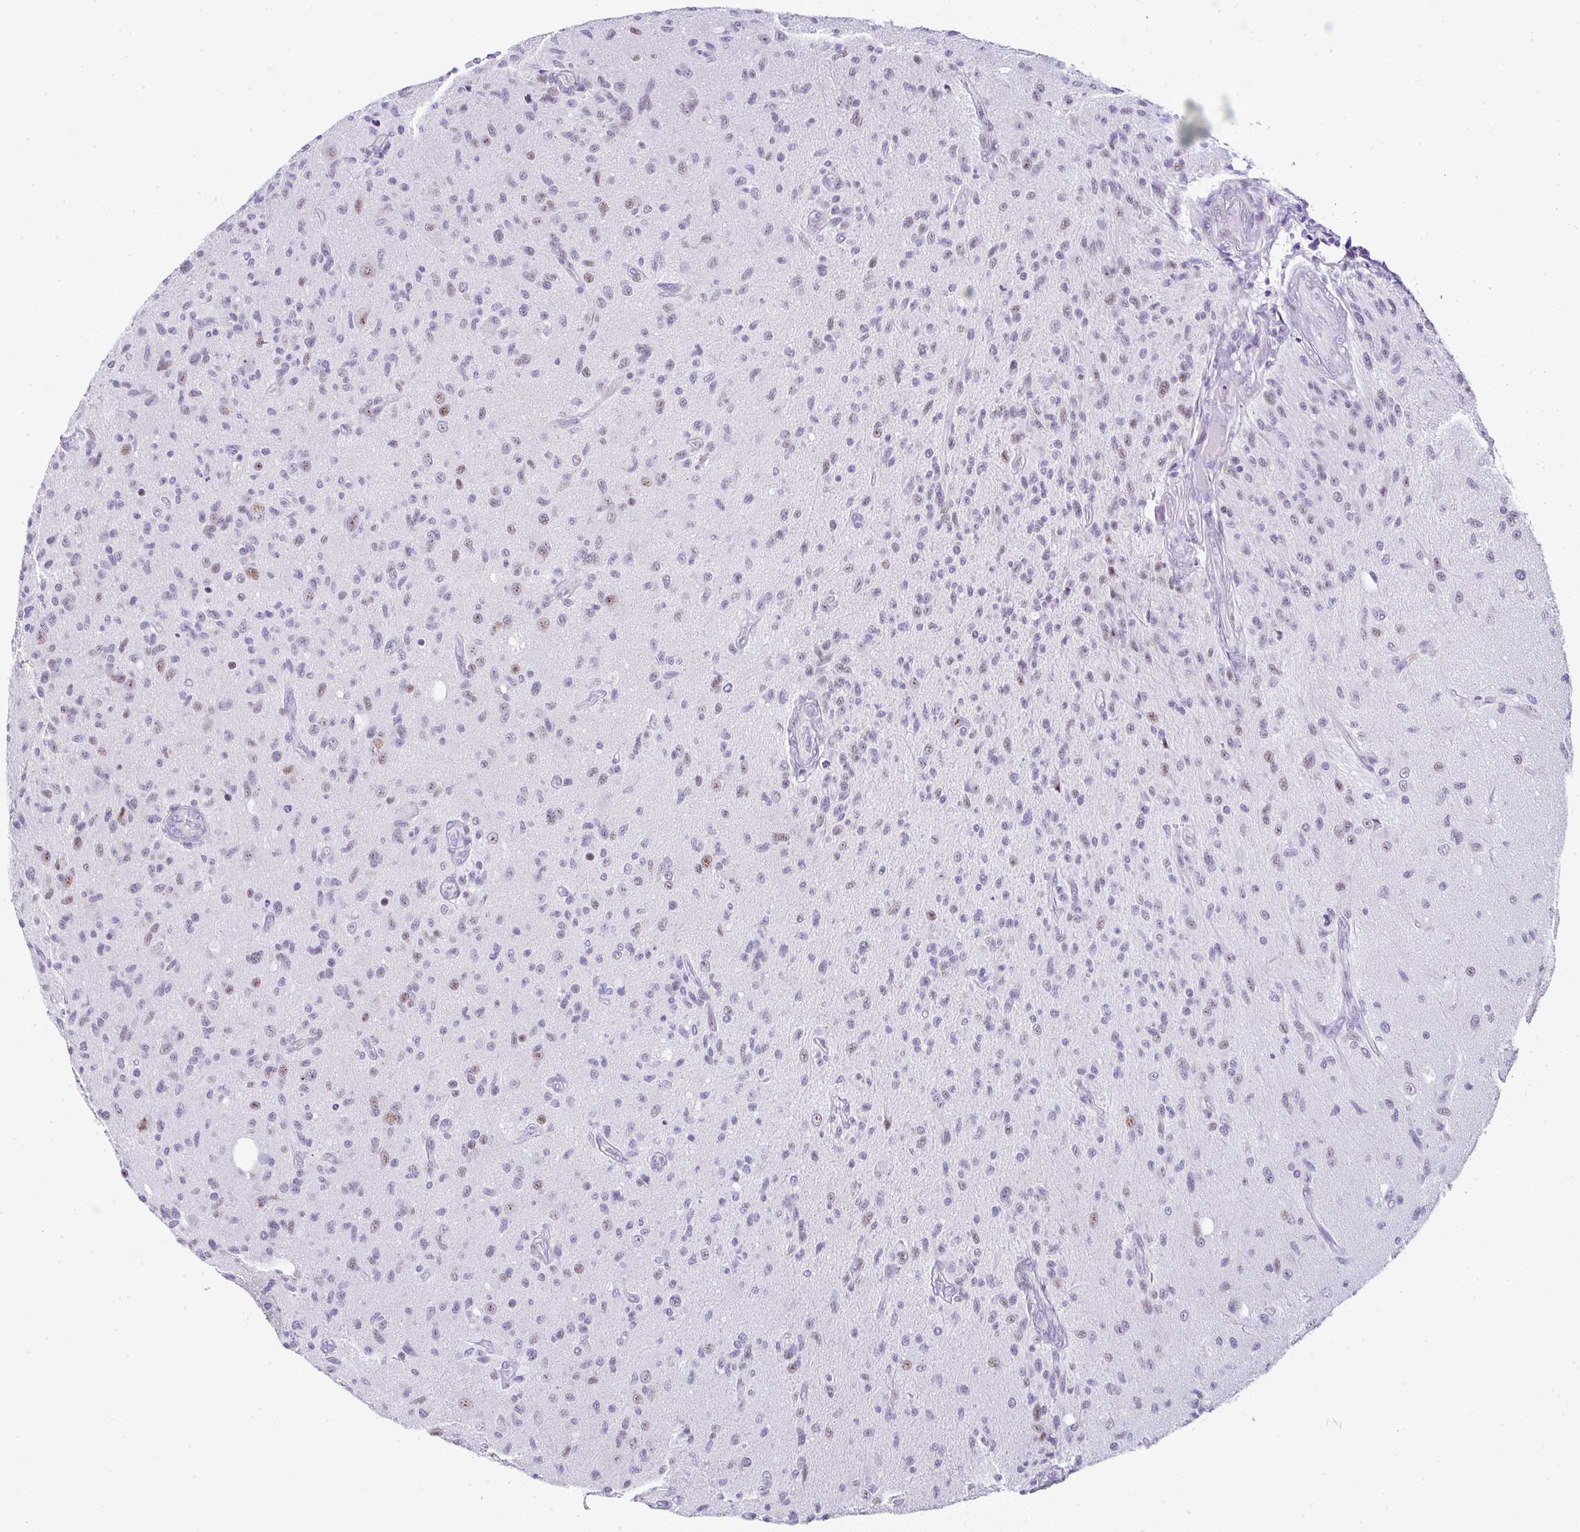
{"staining": {"intensity": "moderate", "quantity": "<25%", "location": "nuclear"}, "tissue": "glioma", "cell_type": "Tumor cells", "image_type": "cancer", "snomed": [{"axis": "morphology", "description": "Glioma, malignant, High grade"}, {"axis": "topography", "description": "Brain"}], "caption": "Immunohistochemistry (IHC) staining of malignant high-grade glioma, which demonstrates low levels of moderate nuclear expression in about <25% of tumor cells indicating moderate nuclear protein staining. The staining was performed using DAB (brown) for protein detection and nuclei were counterstained in hematoxylin (blue).", "gene": "NR1D2", "patient": {"sex": "female", "age": 67}}